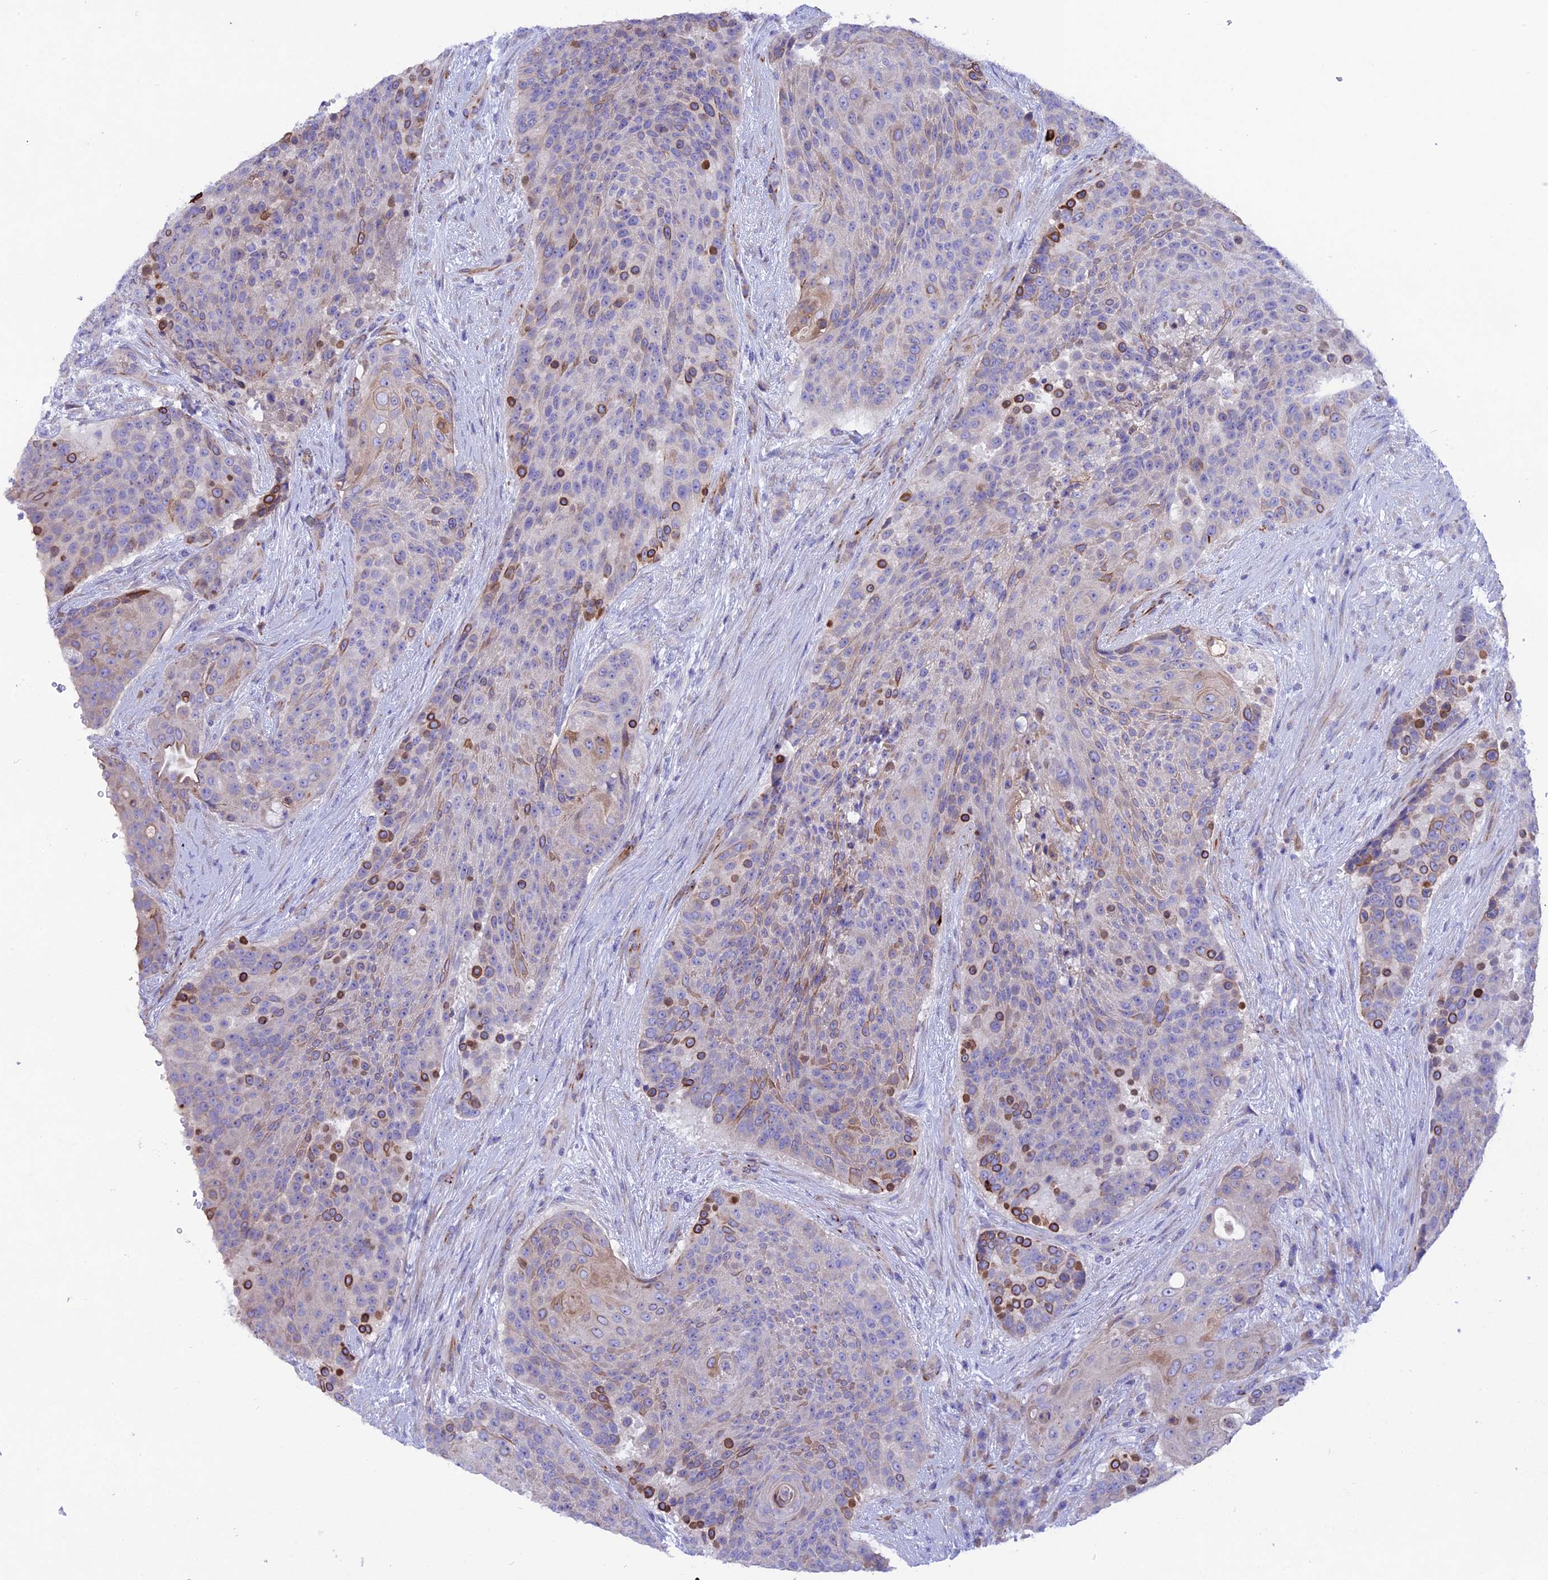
{"staining": {"intensity": "strong", "quantity": "<25%", "location": "cytoplasmic/membranous"}, "tissue": "urothelial cancer", "cell_type": "Tumor cells", "image_type": "cancer", "snomed": [{"axis": "morphology", "description": "Urothelial carcinoma, High grade"}, {"axis": "topography", "description": "Urinary bladder"}], "caption": "A histopathology image of human high-grade urothelial carcinoma stained for a protein reveals strong cytoplasmic/membranous brown staining in tumor cells.", "gene": "TMEM138", "patient": {"sex": "female", "age": 63}}